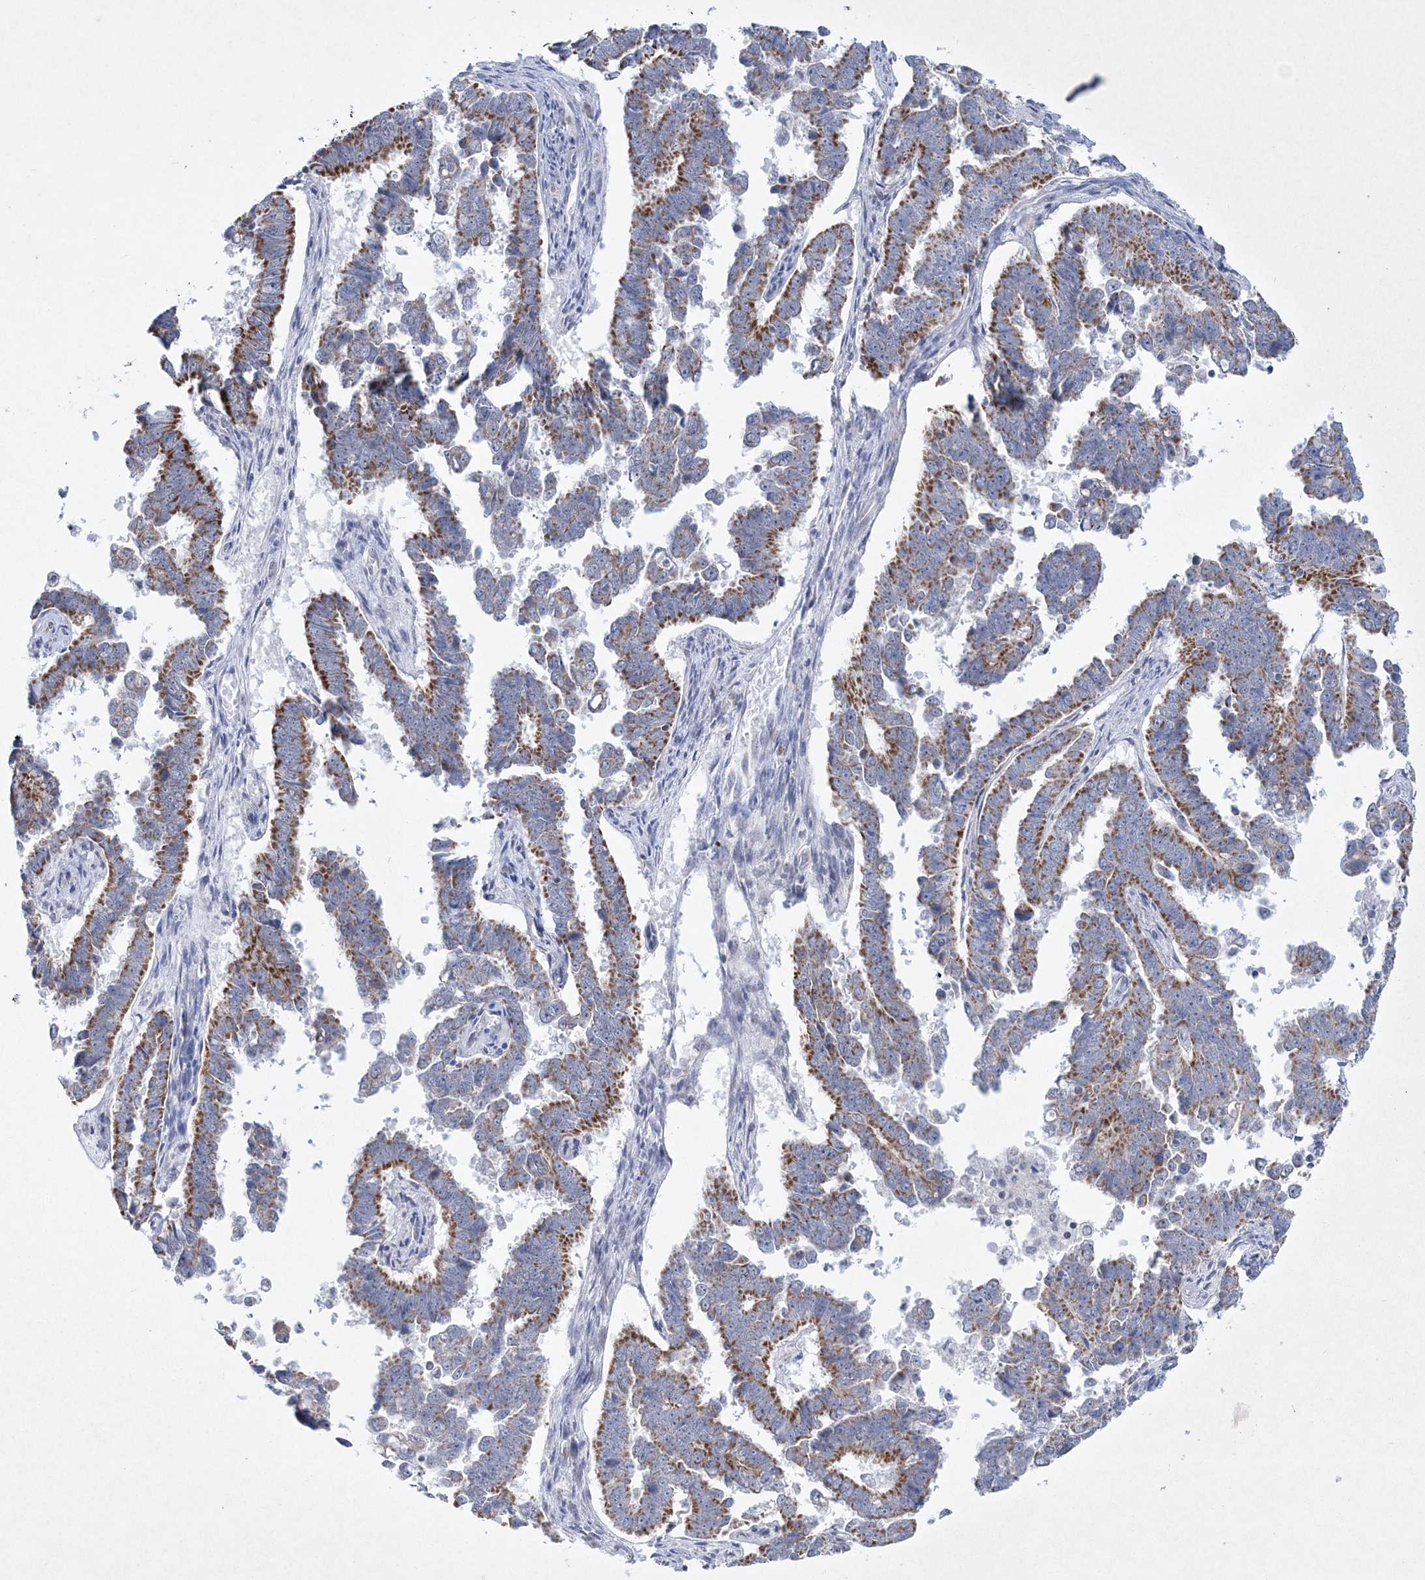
{"staining": {"intensity": "moderate", "quantity": "25%-75%", "location": "cytoplasmic/membranous"}, "tissue": "endometrial cancer", "cell_type": "Tumor cells", "image_type": "cancer", "snomed": [{"axis": "morphology", "description": "Adenocarcinoma, NOS"}, {"axis": "topography", "description": "Endometrium"}], "caption": "This is a histology image of IHC staining of endometrial adenocarcinoma, which shows moderate positivity in the cytoplasmic/membranous of tumor cells.", "gene": "CES4A", "patient": {"sex": "female", "age": 75}}